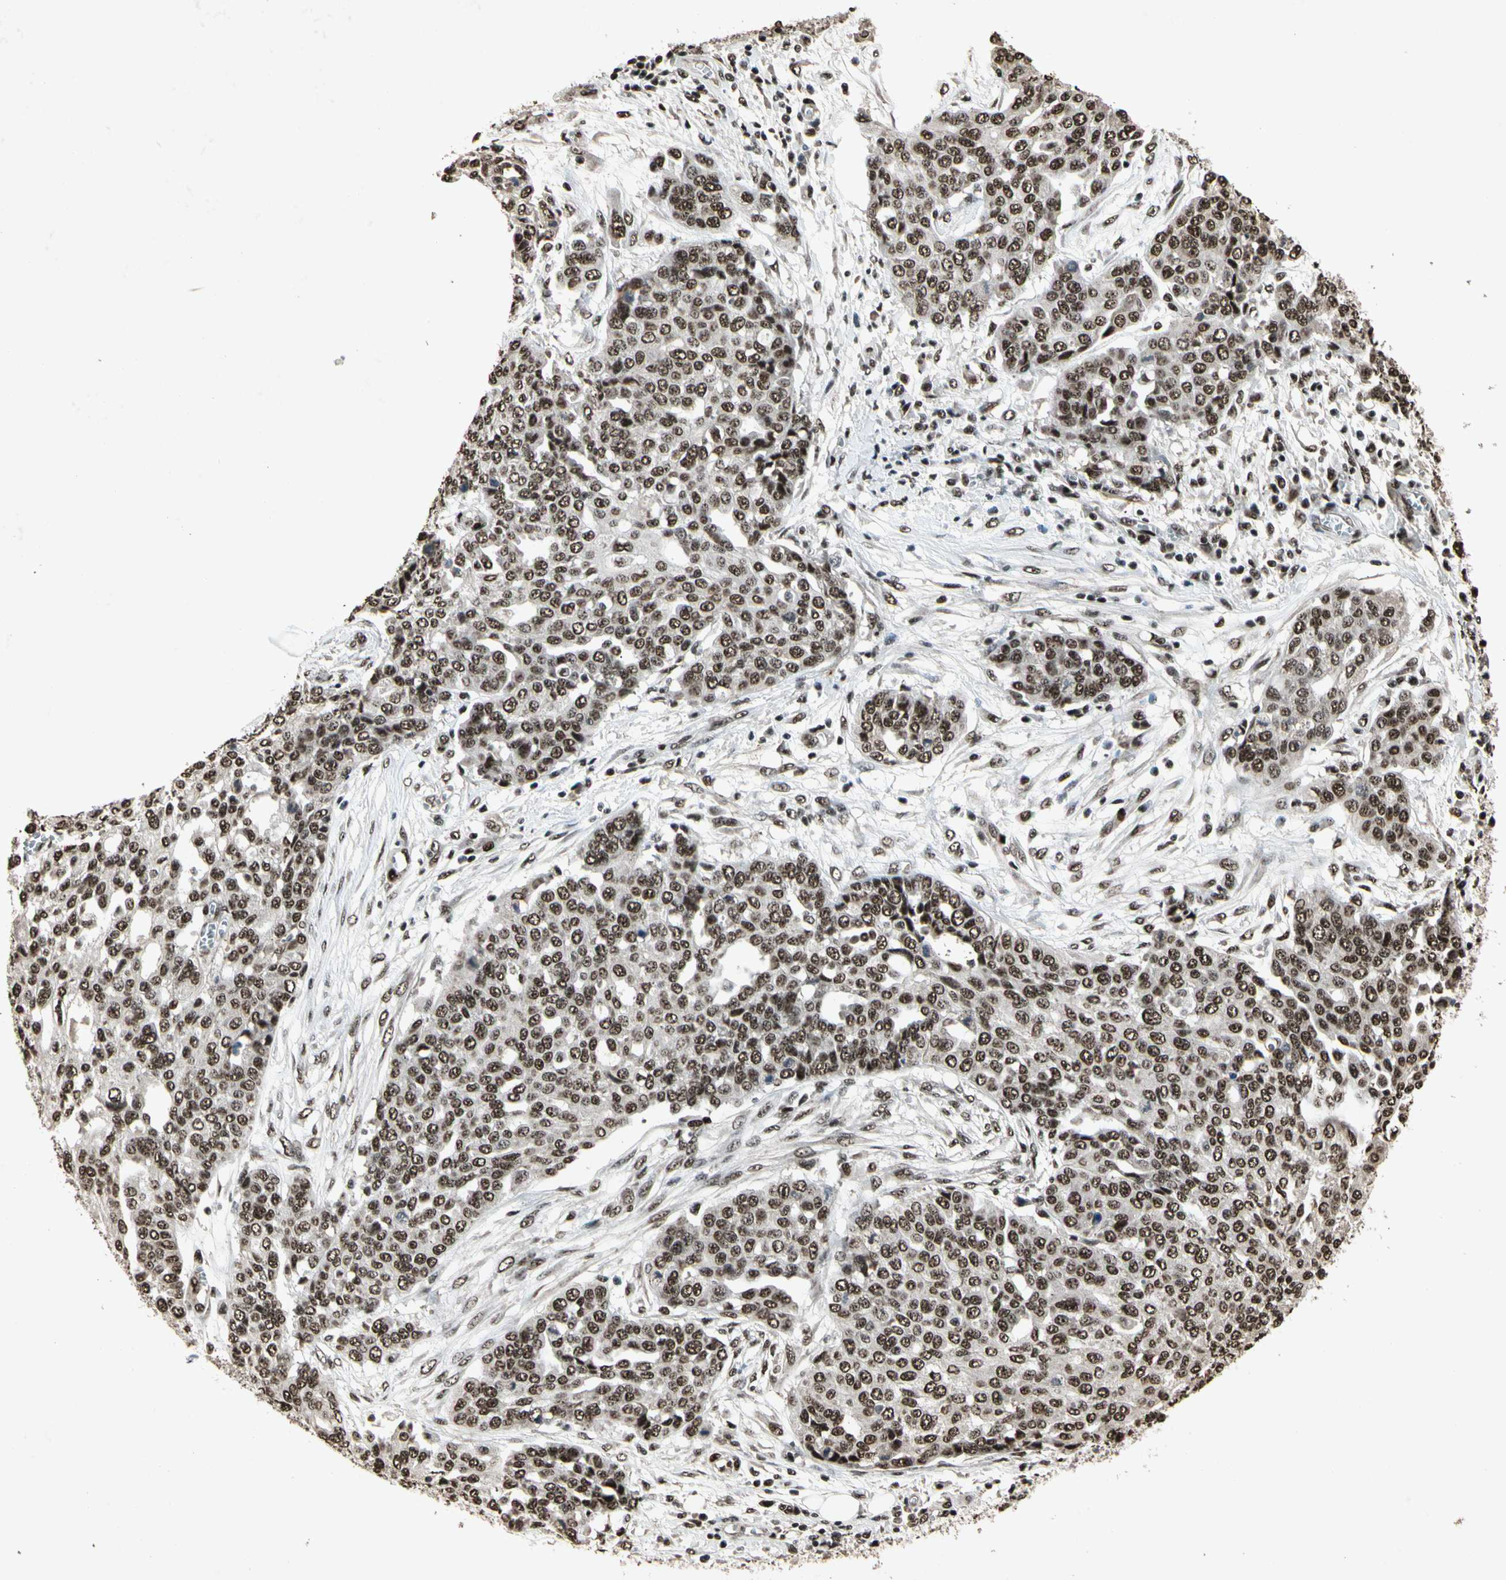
{"staining": {"intensity": "strong", "quantity": ">75%", "location": "nuclear"}, "tissue": "ovarian cancer", "cell_type": "Tumor cells", "image_type": "cancer", "snomed": [{"axis": "morphology", "description": "Cystadenocarcinoma, serous, NOS"}, {"axis": "topography", "description": "Soft tissue"}, {"axis": "topography", "description": "Ovary"}], "caption": "Ovarian serous cystadenocarcinoma was stained to show a protein in brown. There is high levels of strong nuclear positivity in about >75% of tumor cells. (Brightfield microscopy of DAB IHC at high magnification).", "gene": "TBX2", "patient": {"sex": "female", "age": 57}}